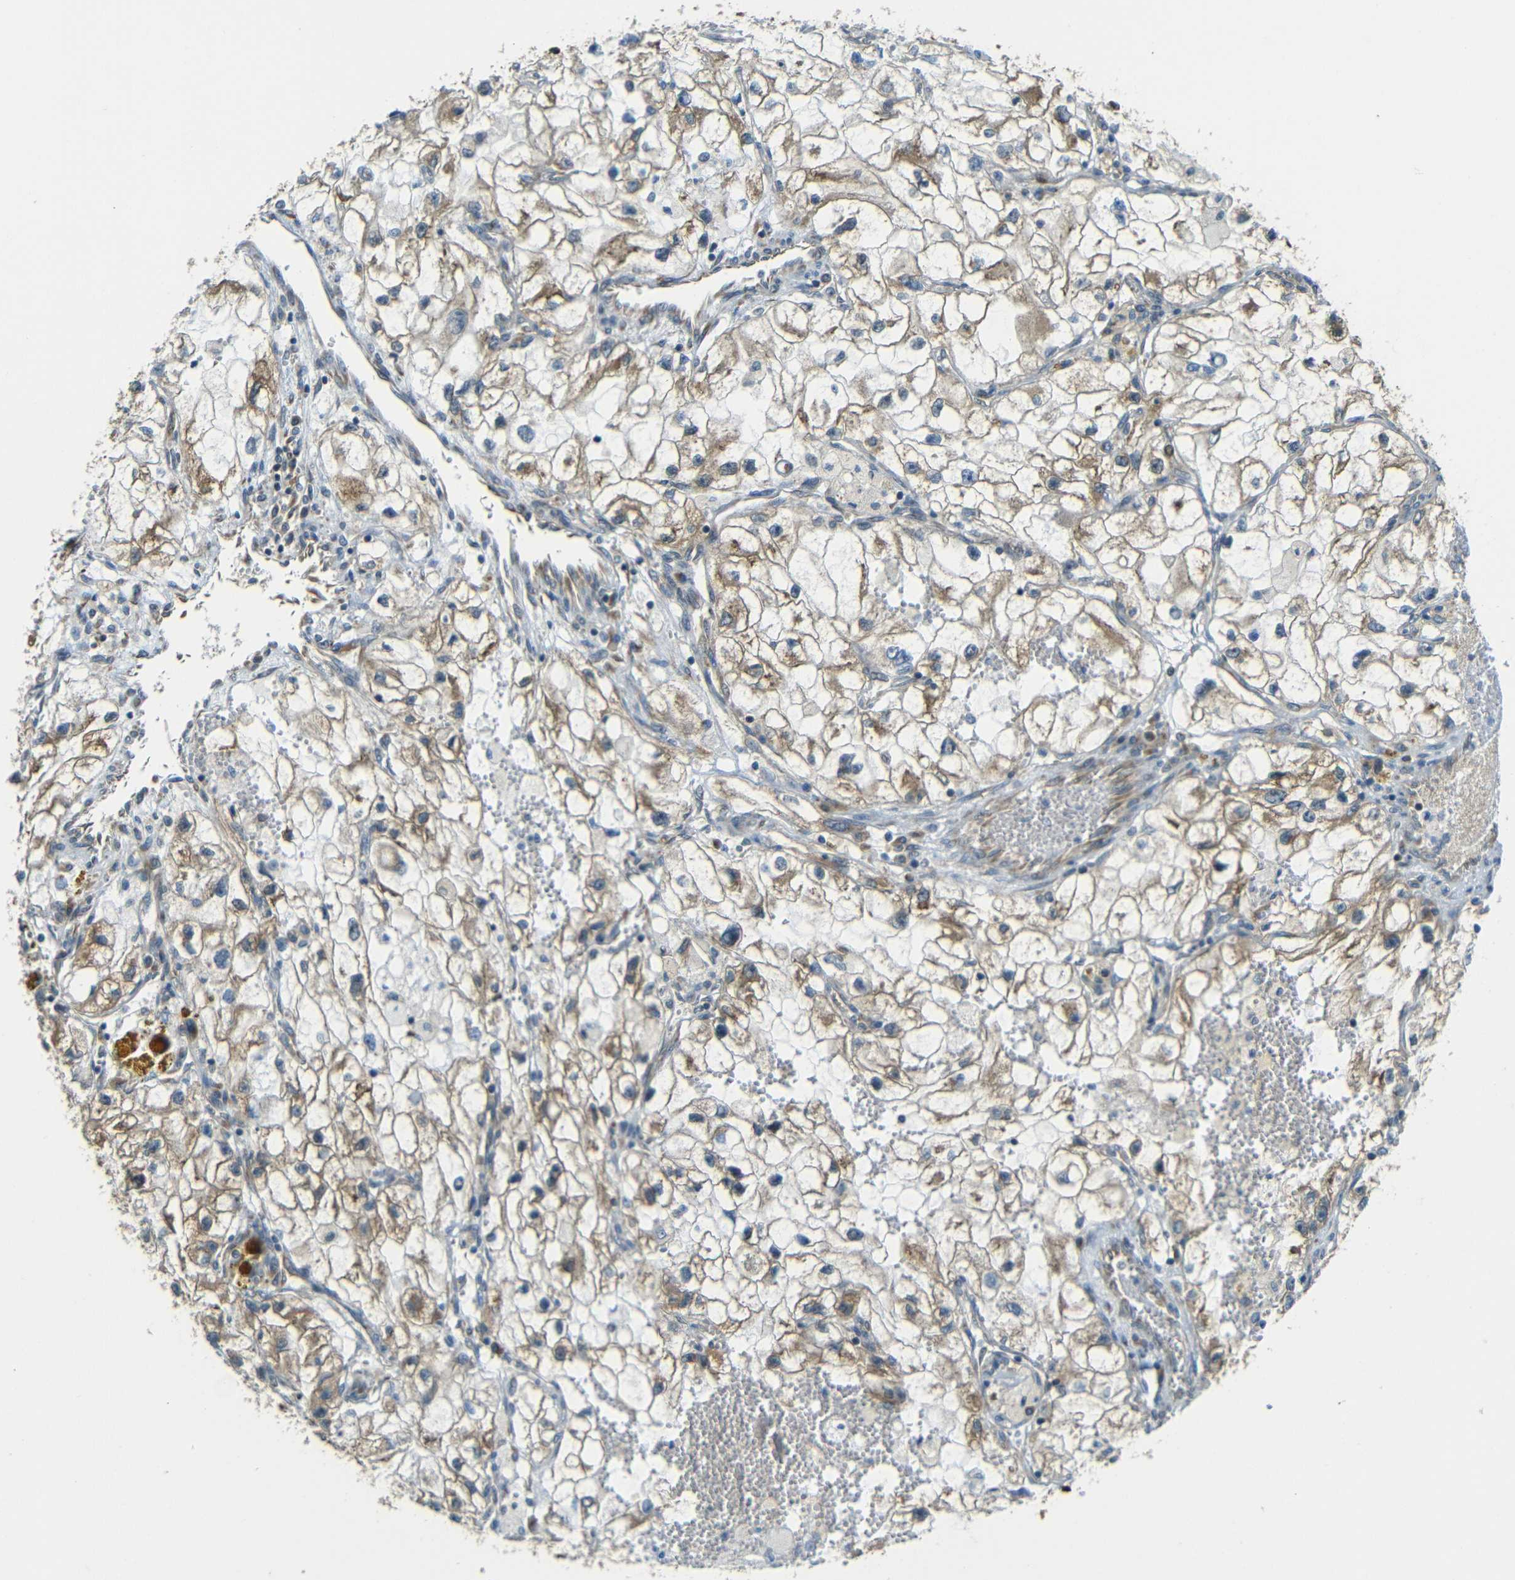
{"staining": {"intensity": "moderate", "quantity": ">75%", "location": "cytoplasmic/membranous"}, "tissue": "renal cancer", "cell_type": "Tumor cells", "image_type": "cancer", "snomed": [{"axis": "morphology", "description": "Adenocarcinoma, NOS"}, {"axis": "topography", "description": "Kidney"}], "caption": "Human renal cancer stained with a protein marker demonstrates moderate staining in tumor cells.", "gene": "VAPB", "patient": {"sex": "female", "age": 70}}